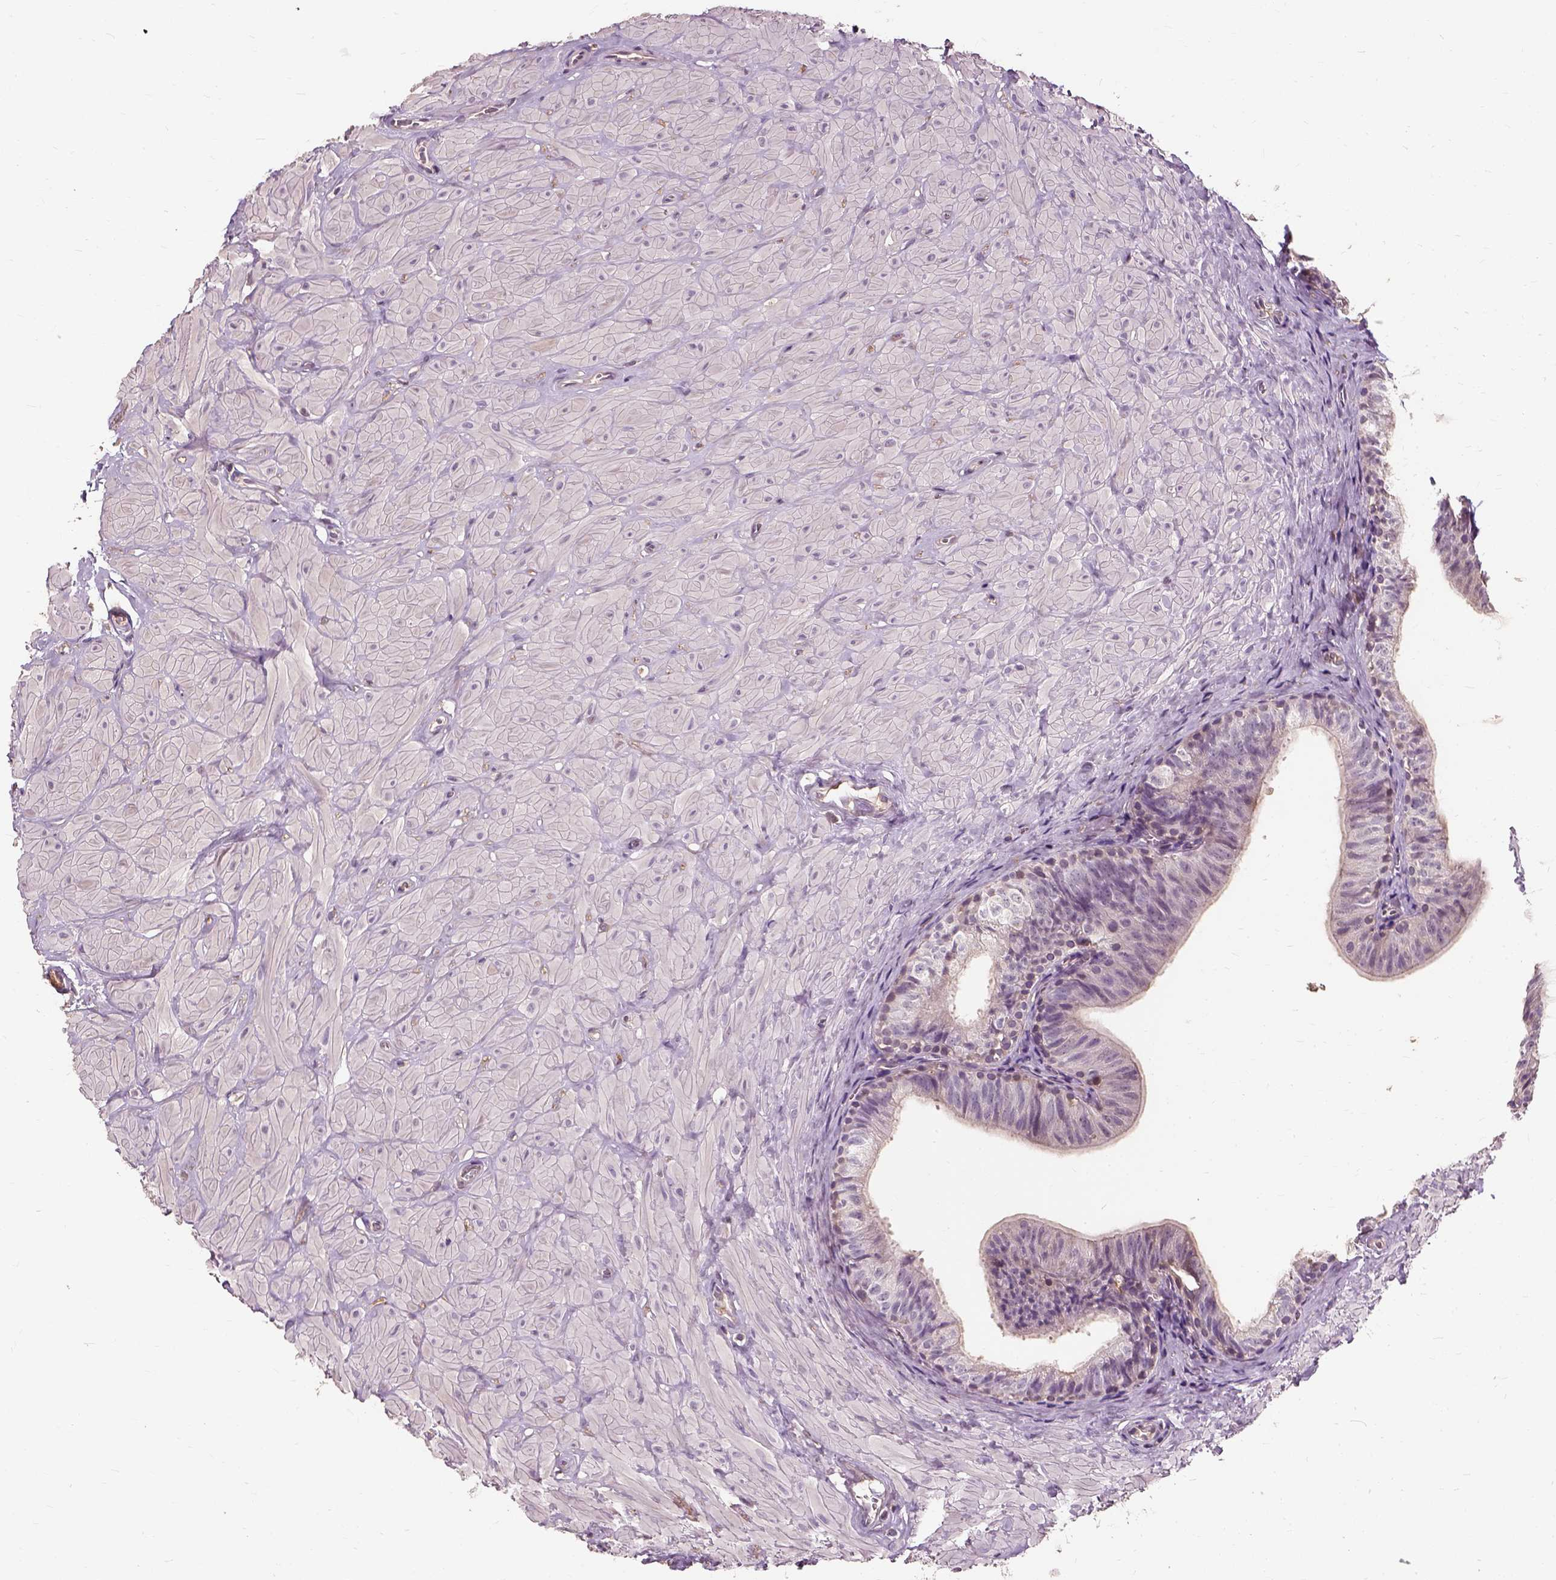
{"staining": {"intensity": "negative", "quantity": "none", "location": "none"}, "tissue": "epididymis", "cell_type": "Glandular cells", "image_type": "normal", "snomed": [{"axis": "morphology", "description": "Normal tissue, NOS"}, {"axis": "topography", "description": "Epididymis"}, {"axis": "topography", "description": "Vas deferens"}], "caption": "Immunohistochemical staining of benign human epididymis reveals no significant positivity in glandular cells.", "gene": "PEA15", "patient": {"sex": "male", "age": 23}}